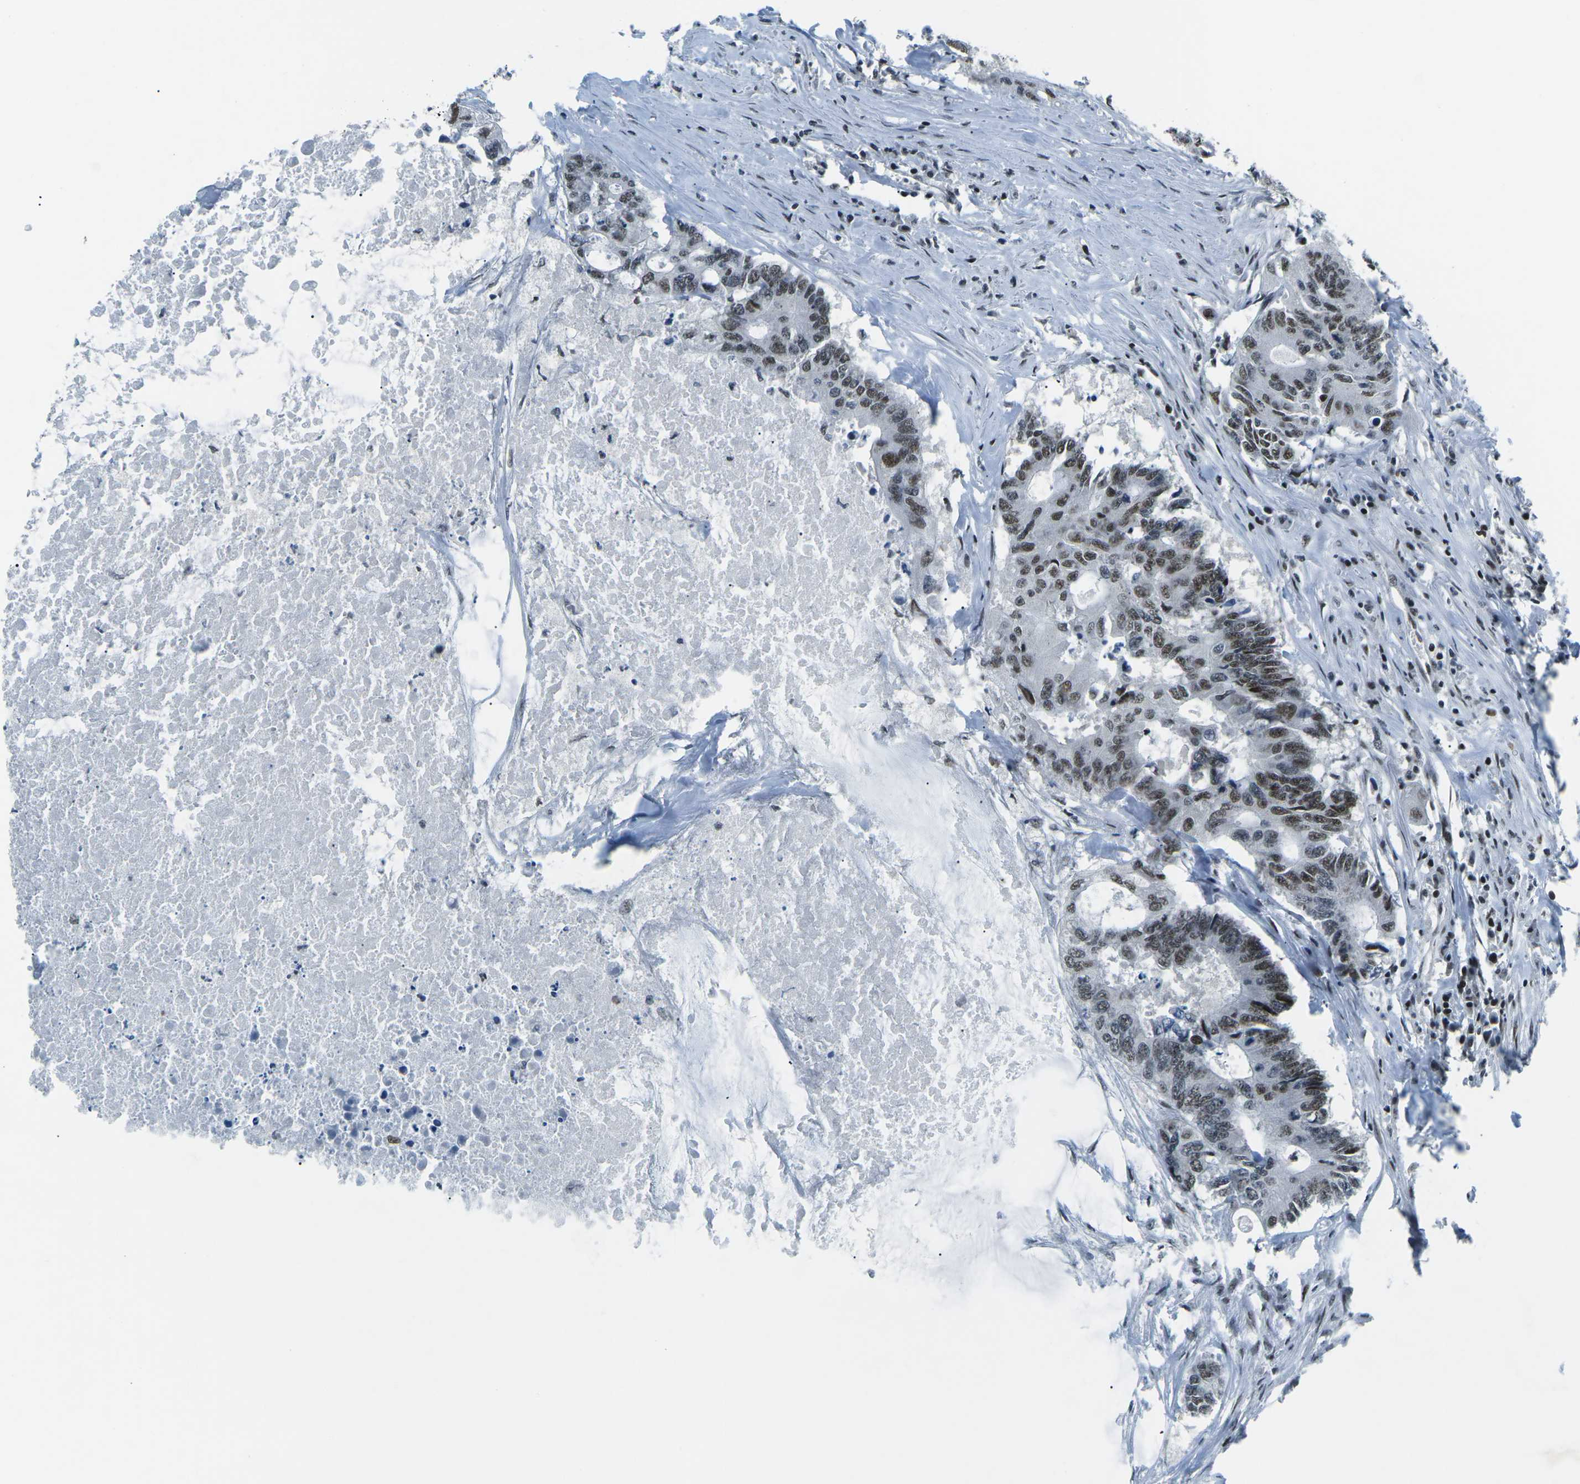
{"staining": {"intensity": "moderate", "quantity": ">75%", "location": "nuclear"}, "tissue": "colorectal cancer", "cell_type": "Tumor cells", "image_type": "cancer", "snomed": [{"axis": "morphology", "description": "Adenocarcinoma, NOS"}, {"axis": "topography", "description": "Colon"}], "caption": "Colorectal cancer (adenocarcinoma) tissue exhibits moderate nuclear expression in about >75% of tumor cells, visualized by immunohistochemistry.", "gene": "RBL2", "patient": {"sex": "male", "age": 71}}